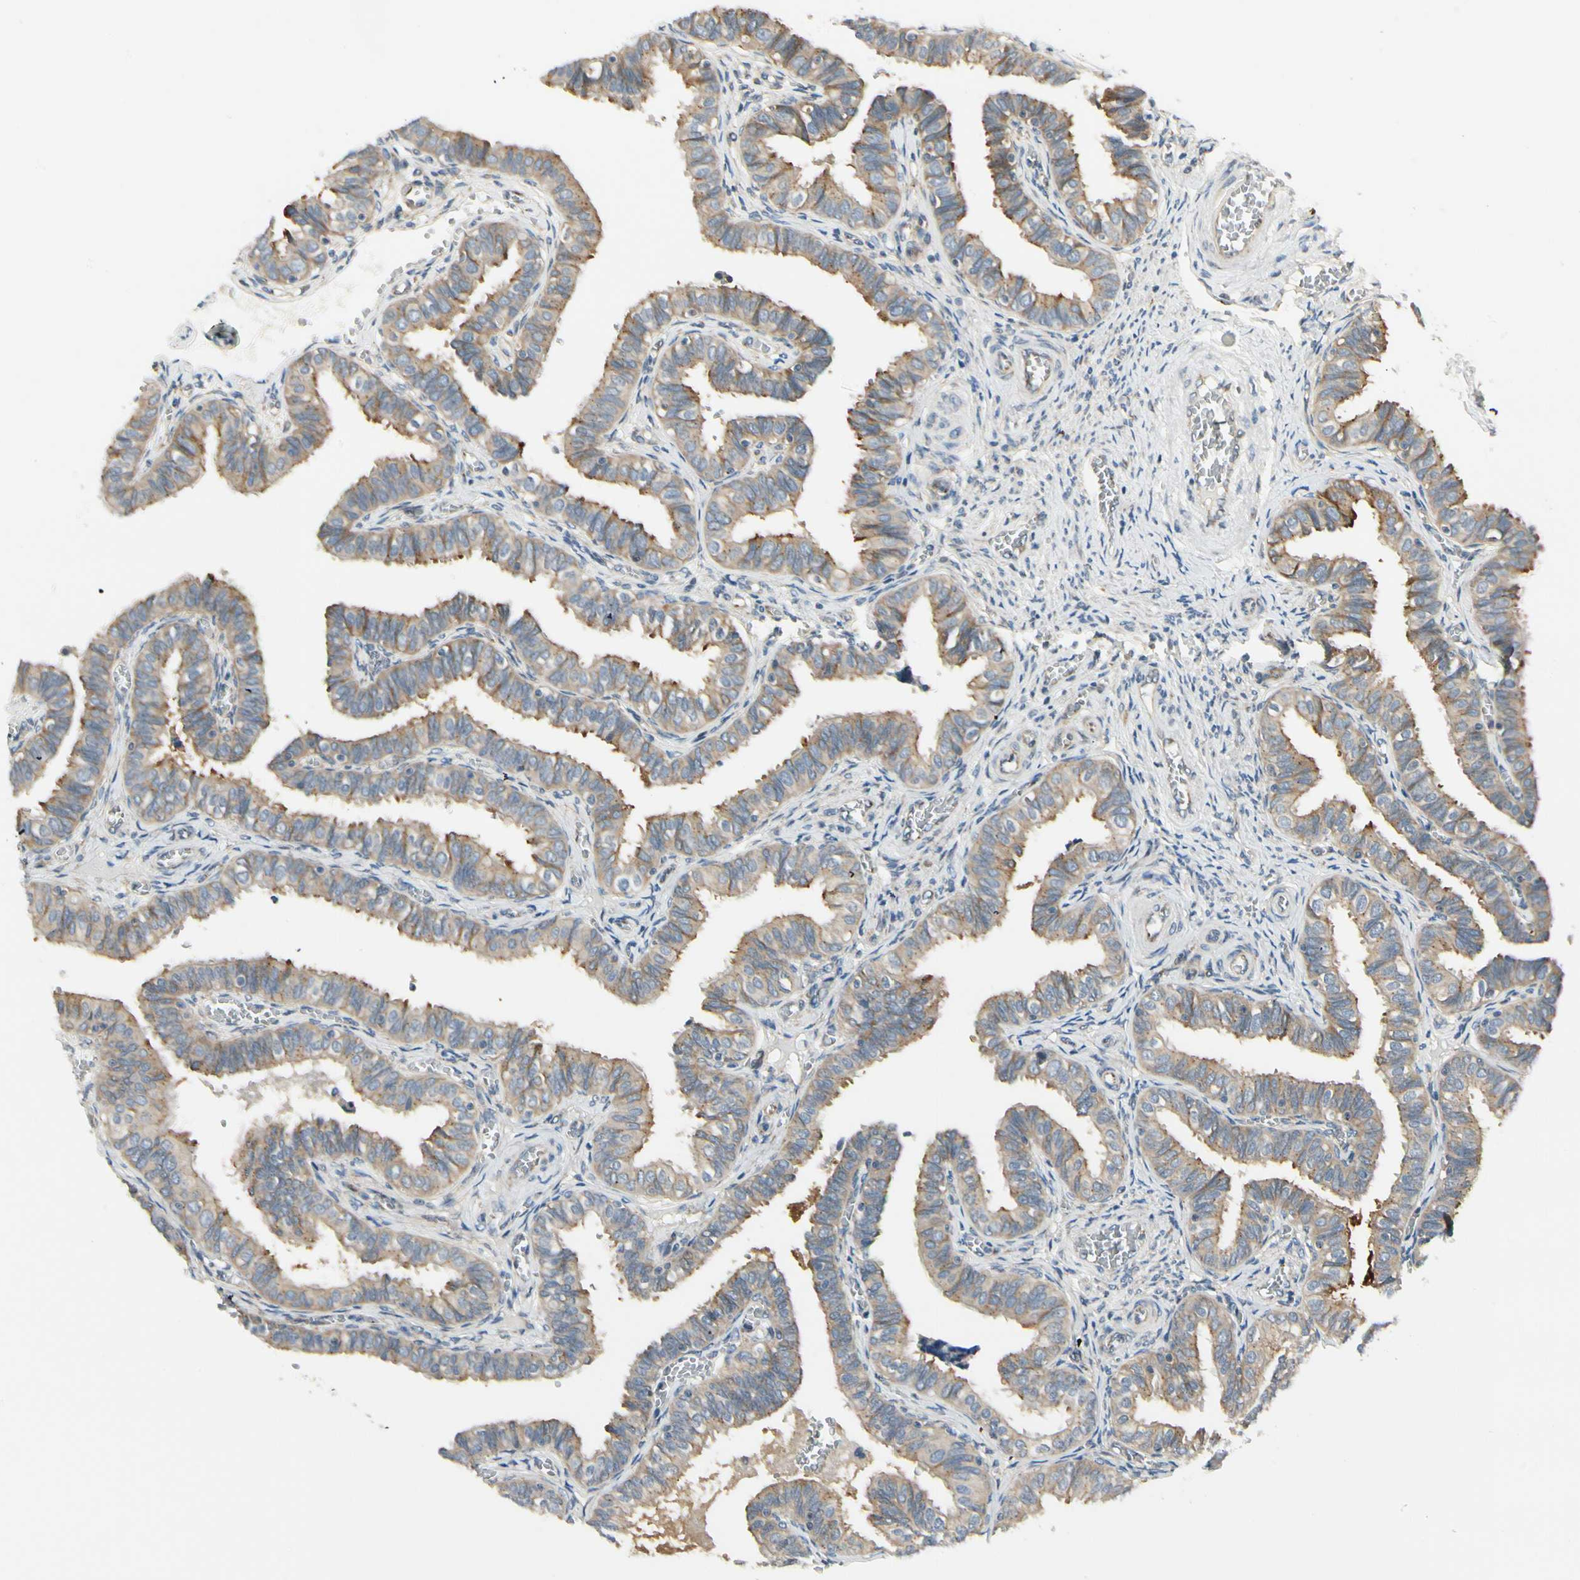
{"staining": {"intensity": "moderate", "quantity": ">75%", "location": "cytoplasmic/membranous"}, "tissue": "fallopian tube", "cell_type": "Glandular cells", "image_type": "normal", "snomed": [{"axis": "morphology", "description": "Normal tissue, NOS"}, {"axis": "topography", "description": "Fallopian tube"}], "caption": "Immunohistochemical staining of benign human fallopian tube exhibits moderate cytoplasmic/membranous protein expression in about >75% of glandular cells. (Stains: DAB (3,3'-diaminobenzidine) in brown, nuclei in blue, Microscopy: brightfield microscopy at high magnification).", "gene": "MANSC1", "patient": {"sex": "female", "age": 46}}